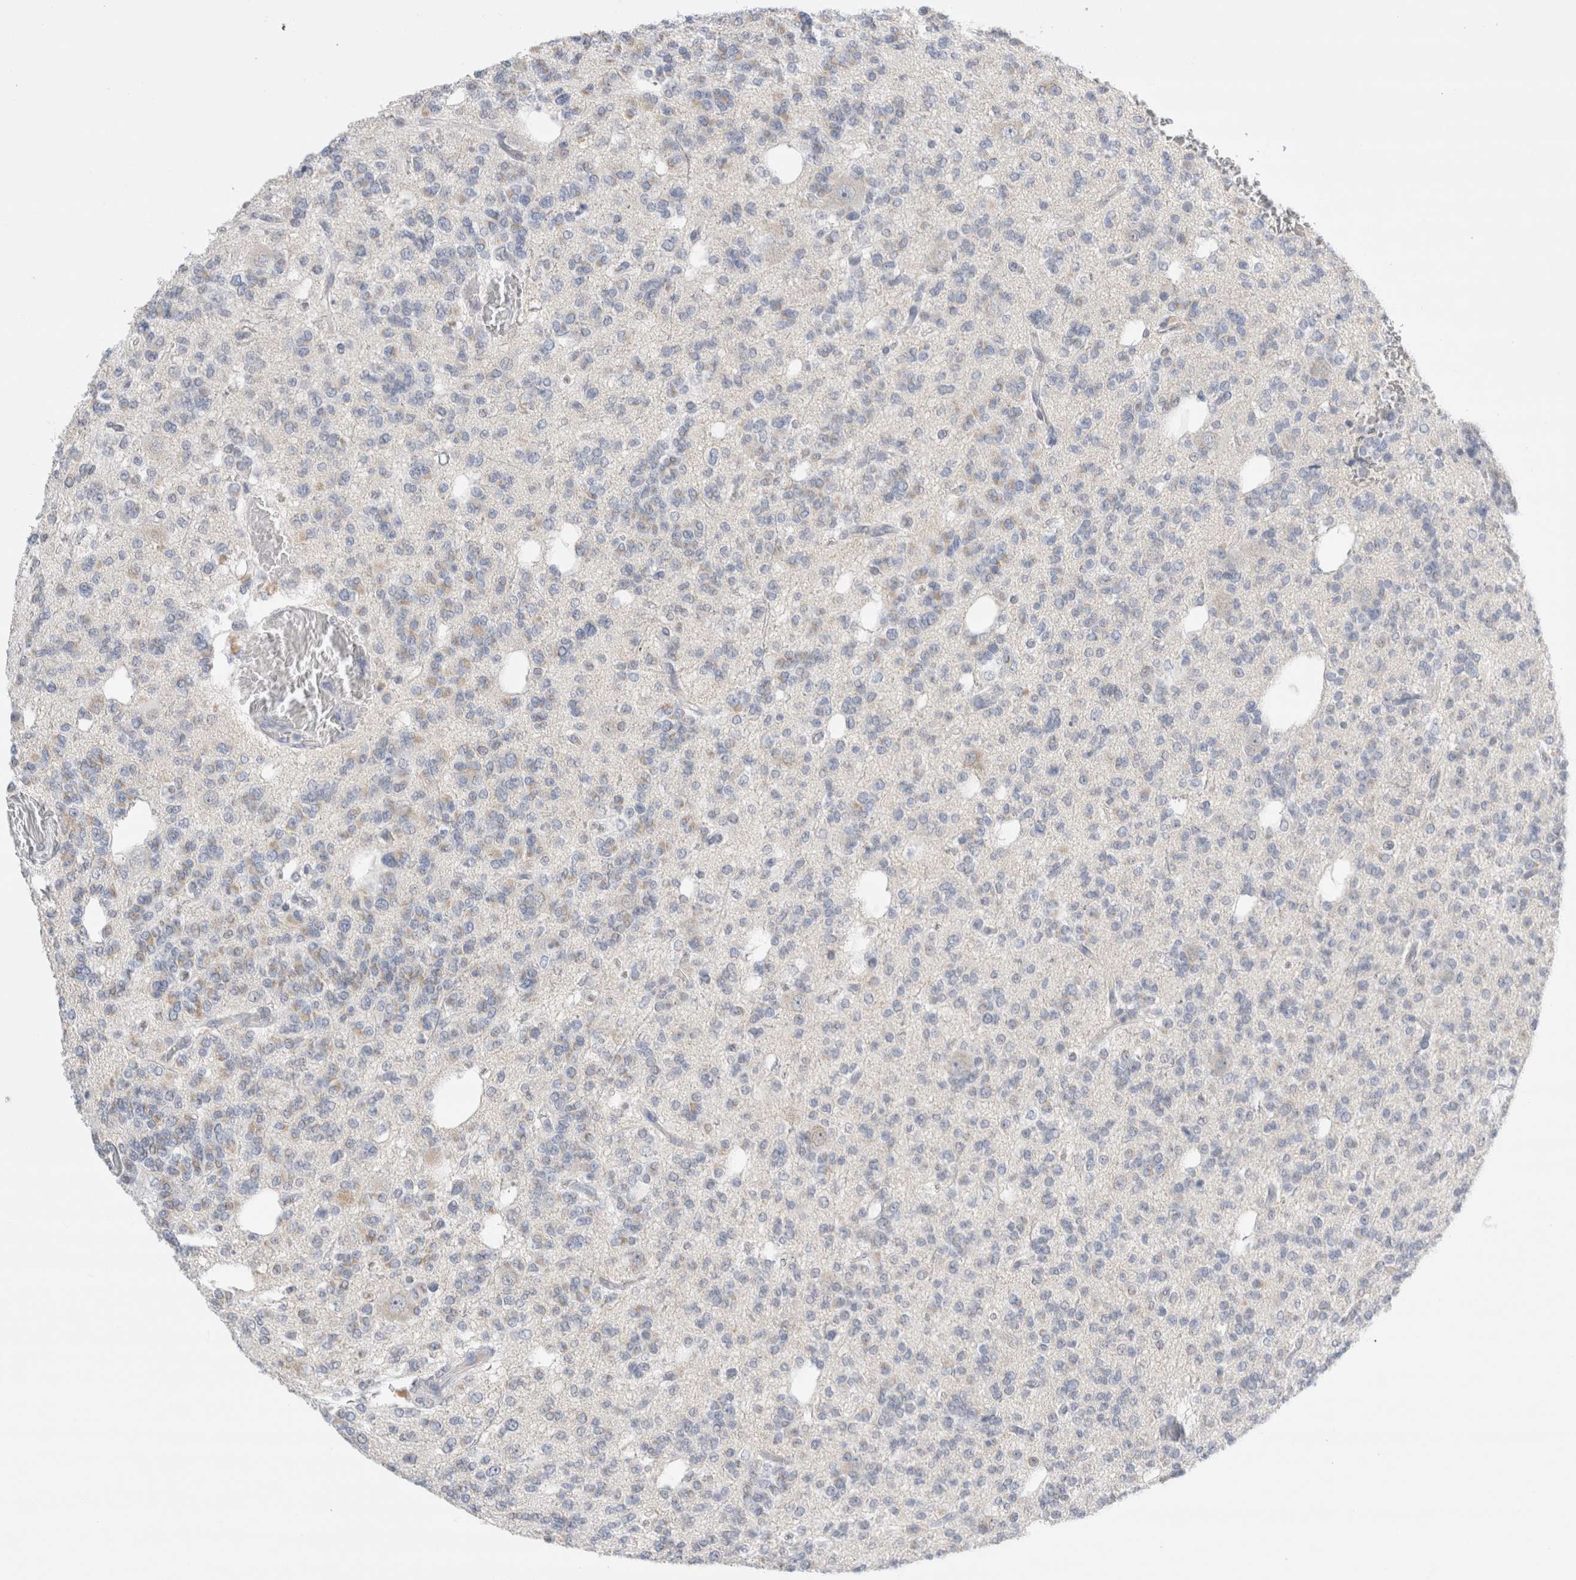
{"staining": {"intensity": "weak", "quantity": "<25%", "location": "cytoplasmic/membranous"}, "tissue": "glioma", "cell_type": "Tumor cells", "image_type": "cancer", "snomed": [{"axis": "morphology", "description": "Glioma, malignant, Low grade"}, {"axis": "topography", "description": "Brain"}], "caption": "IHC histopathology image of neoplastic tissue: human glioma stained with DAB displays no significant protein staining in tumor cells.", "gene": "SLC22A12", "patient": {"sex": "male", "age": 38}}